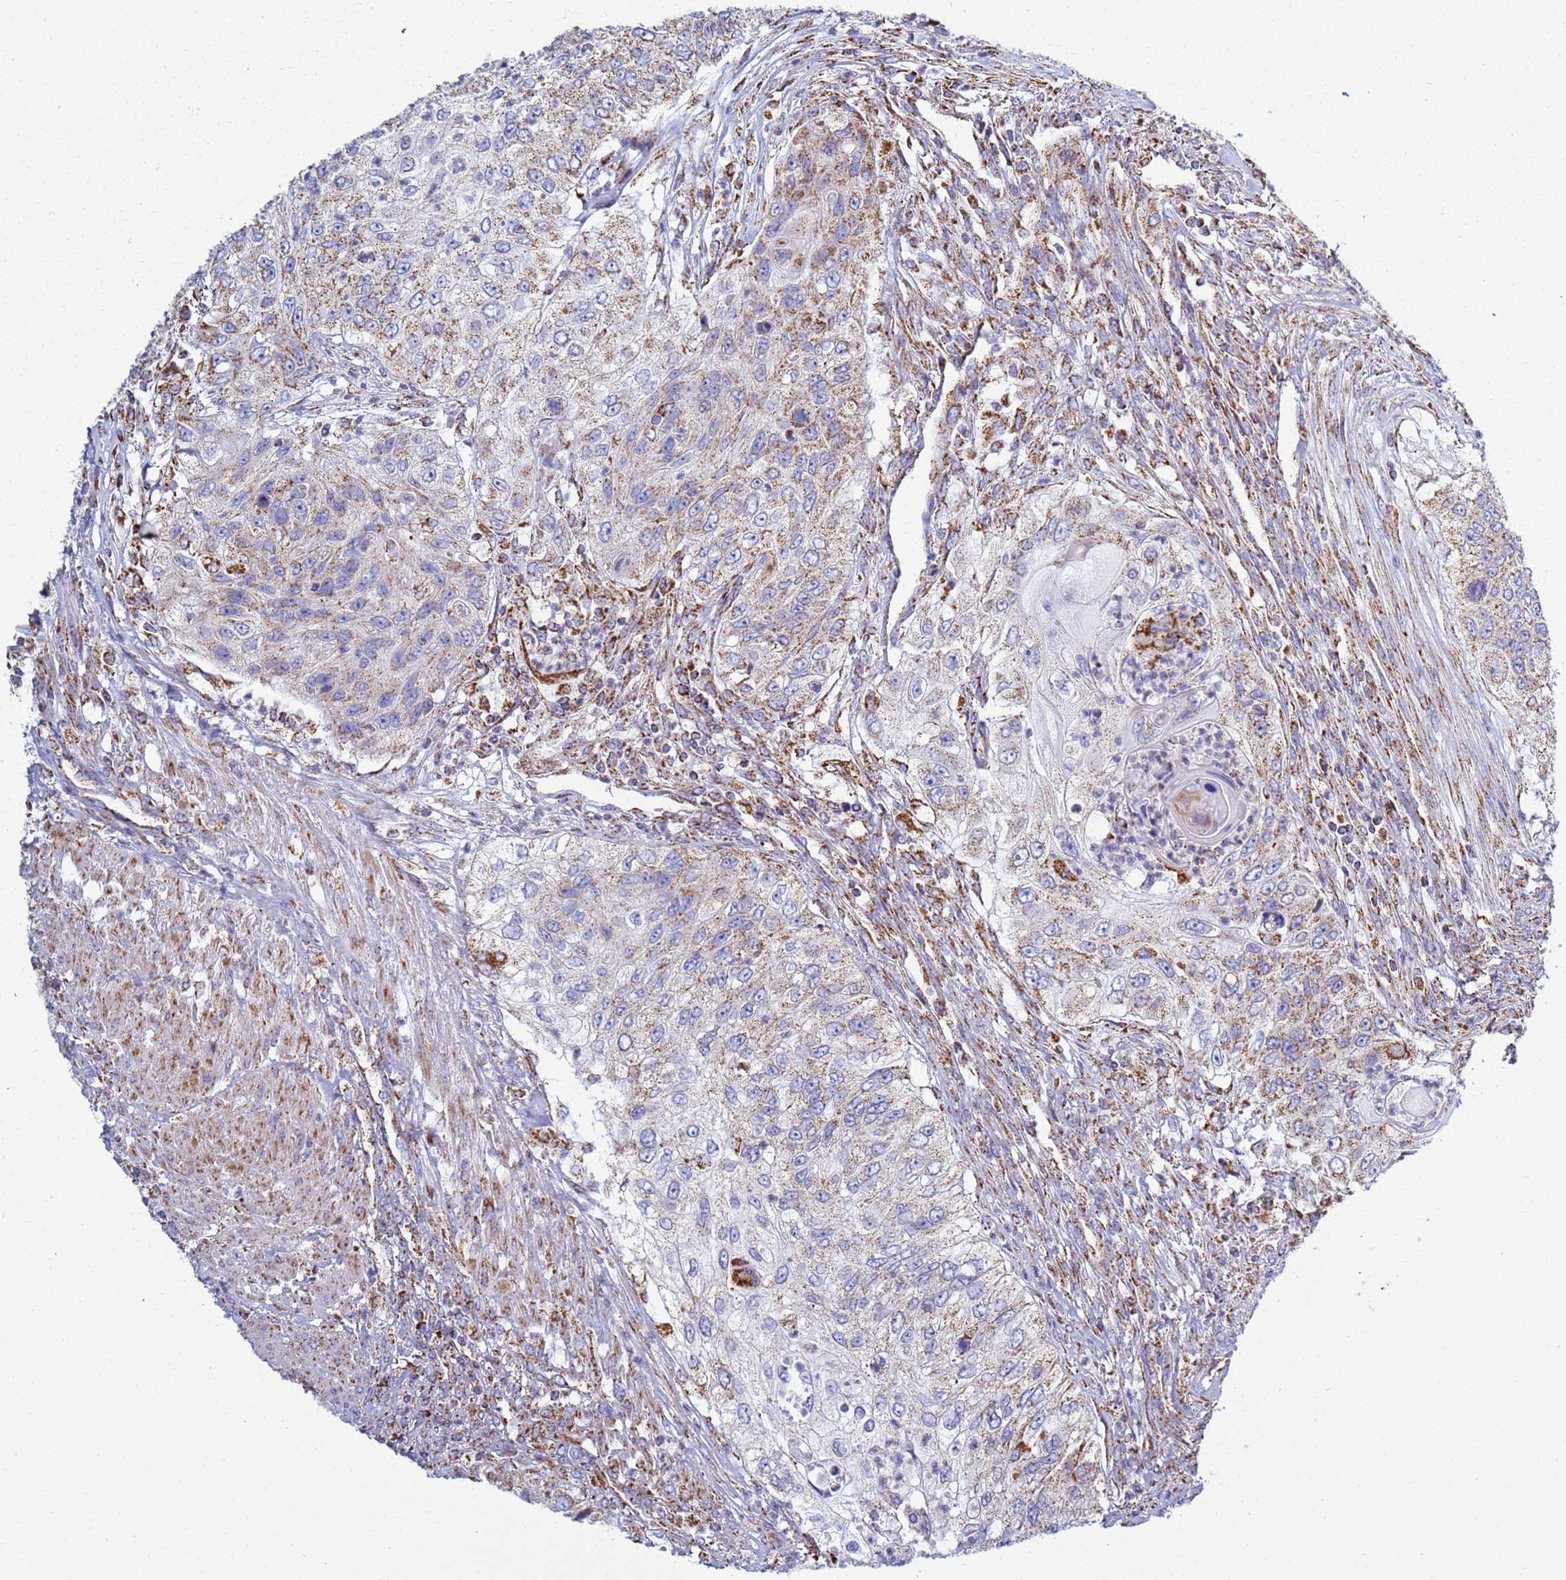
{"staining": {"intensity": "moderate", "quantity": "25%-75%", "location": "cytoplasmic/membranous"}, "tissue": "urothelial cancer", "cell_type": "Tumor cells", "image_type": "cancer", "snomed": [{"axis": "morphology", "description": "Urothelial carcinoma, High grade"}, {"axis": "topography", "description": "Urinary bladder"}], "caption": "Human urothelial cancer stained with a brown dye reveals moderate cytoplasmic/membranous positive positivity in approximately 25%-75% of tumor cells.", "gene": "COQ4", "patient": {"sex": "female", "age": 60}}